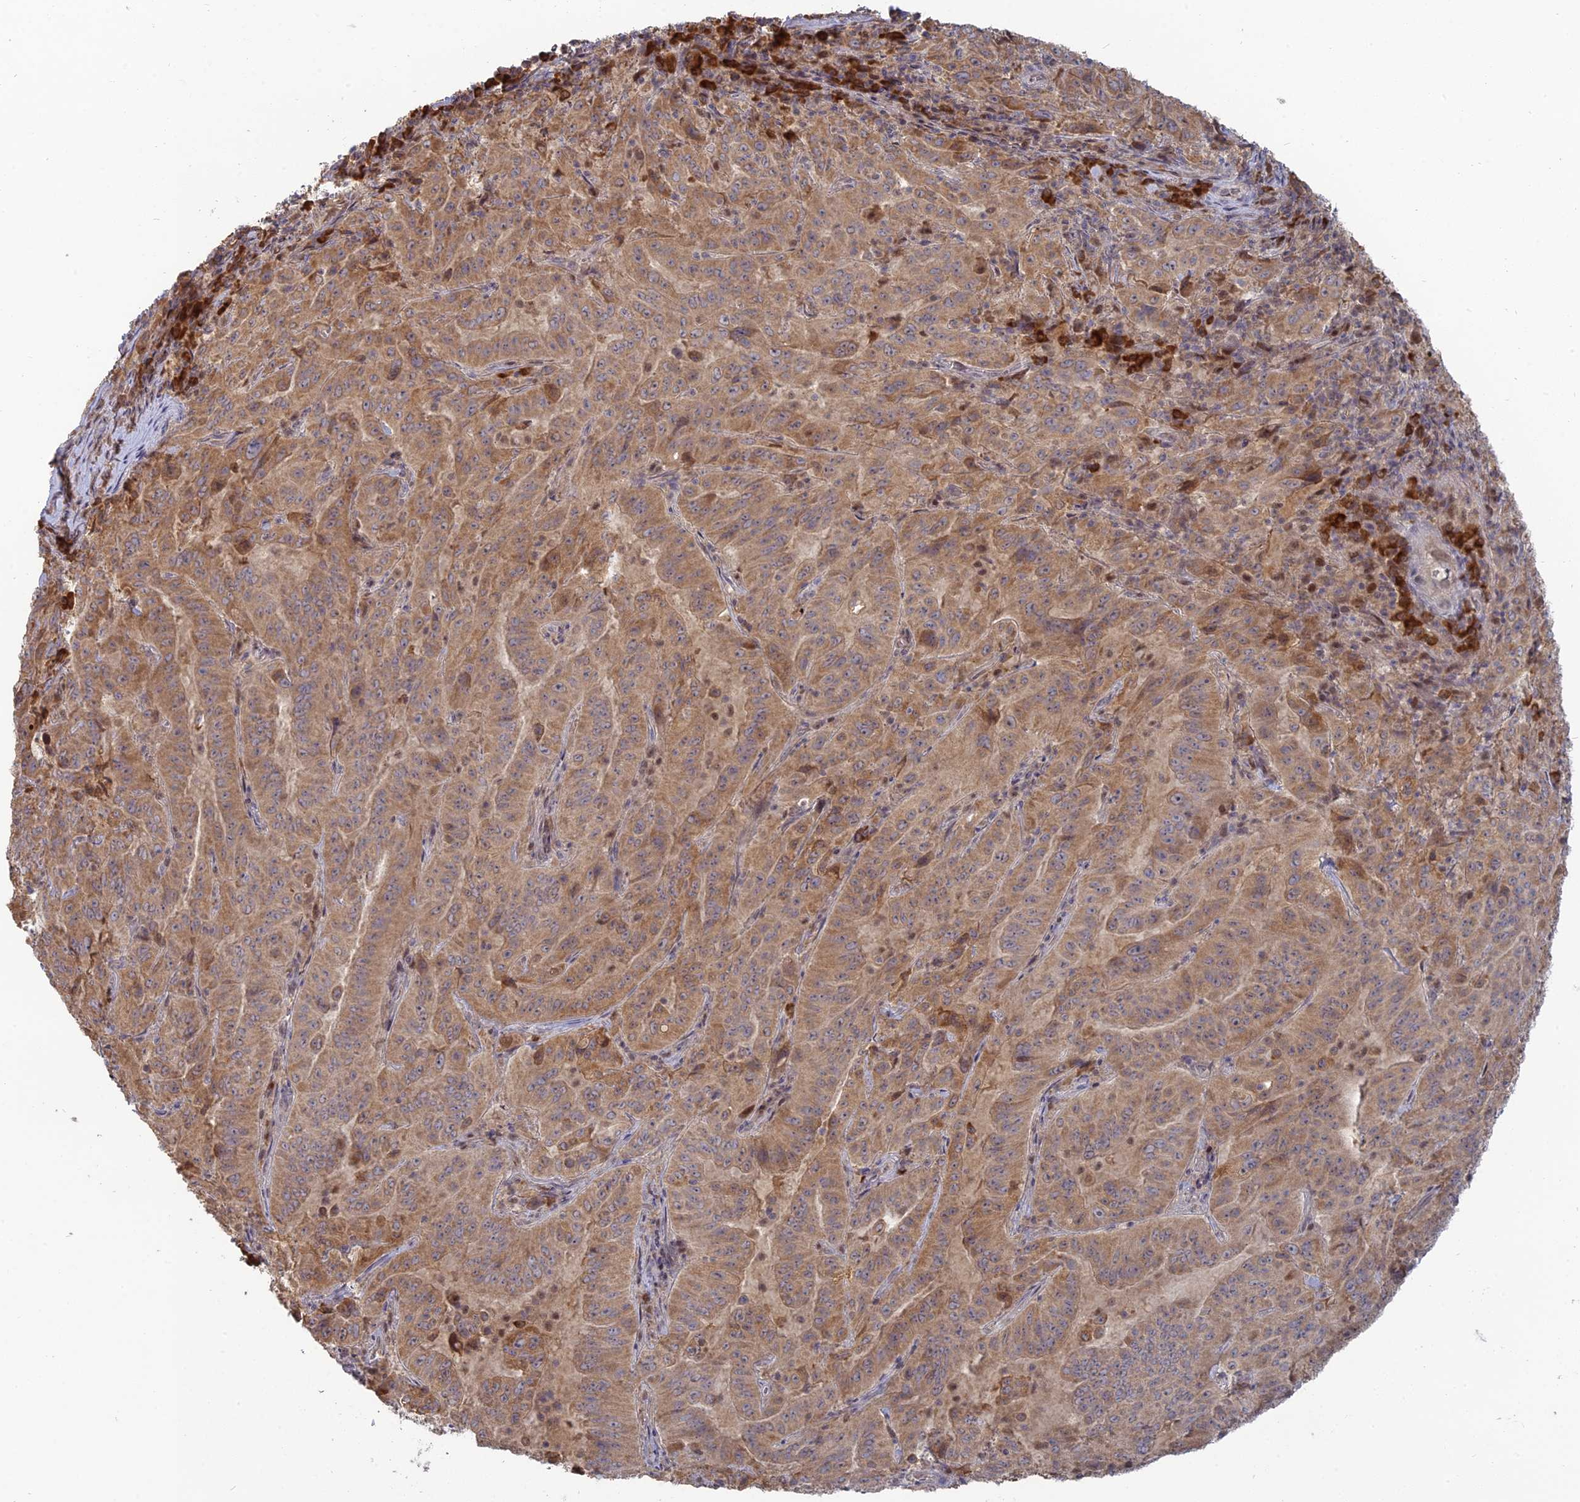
{"staining": {"intensity": "moderate", "quantity": ">75%", "location": "cytoplasmic/membranous"}, "tissue": "pancreatic cancer", "cell_type": "Tumor cells", "image_type": "cancer", "snomed": [{"axis": "morphology", "description": "Adenocarcinoma, NOS"}, {"axis": "topography", "description": "Pancreas"}], "caption": "Pancreatic adenocarcinoma stained with a protein marker reveals moderate staining in tumor cells.", "gene": "TMEM208", "patient": {"sex": "male", "age": 63}}